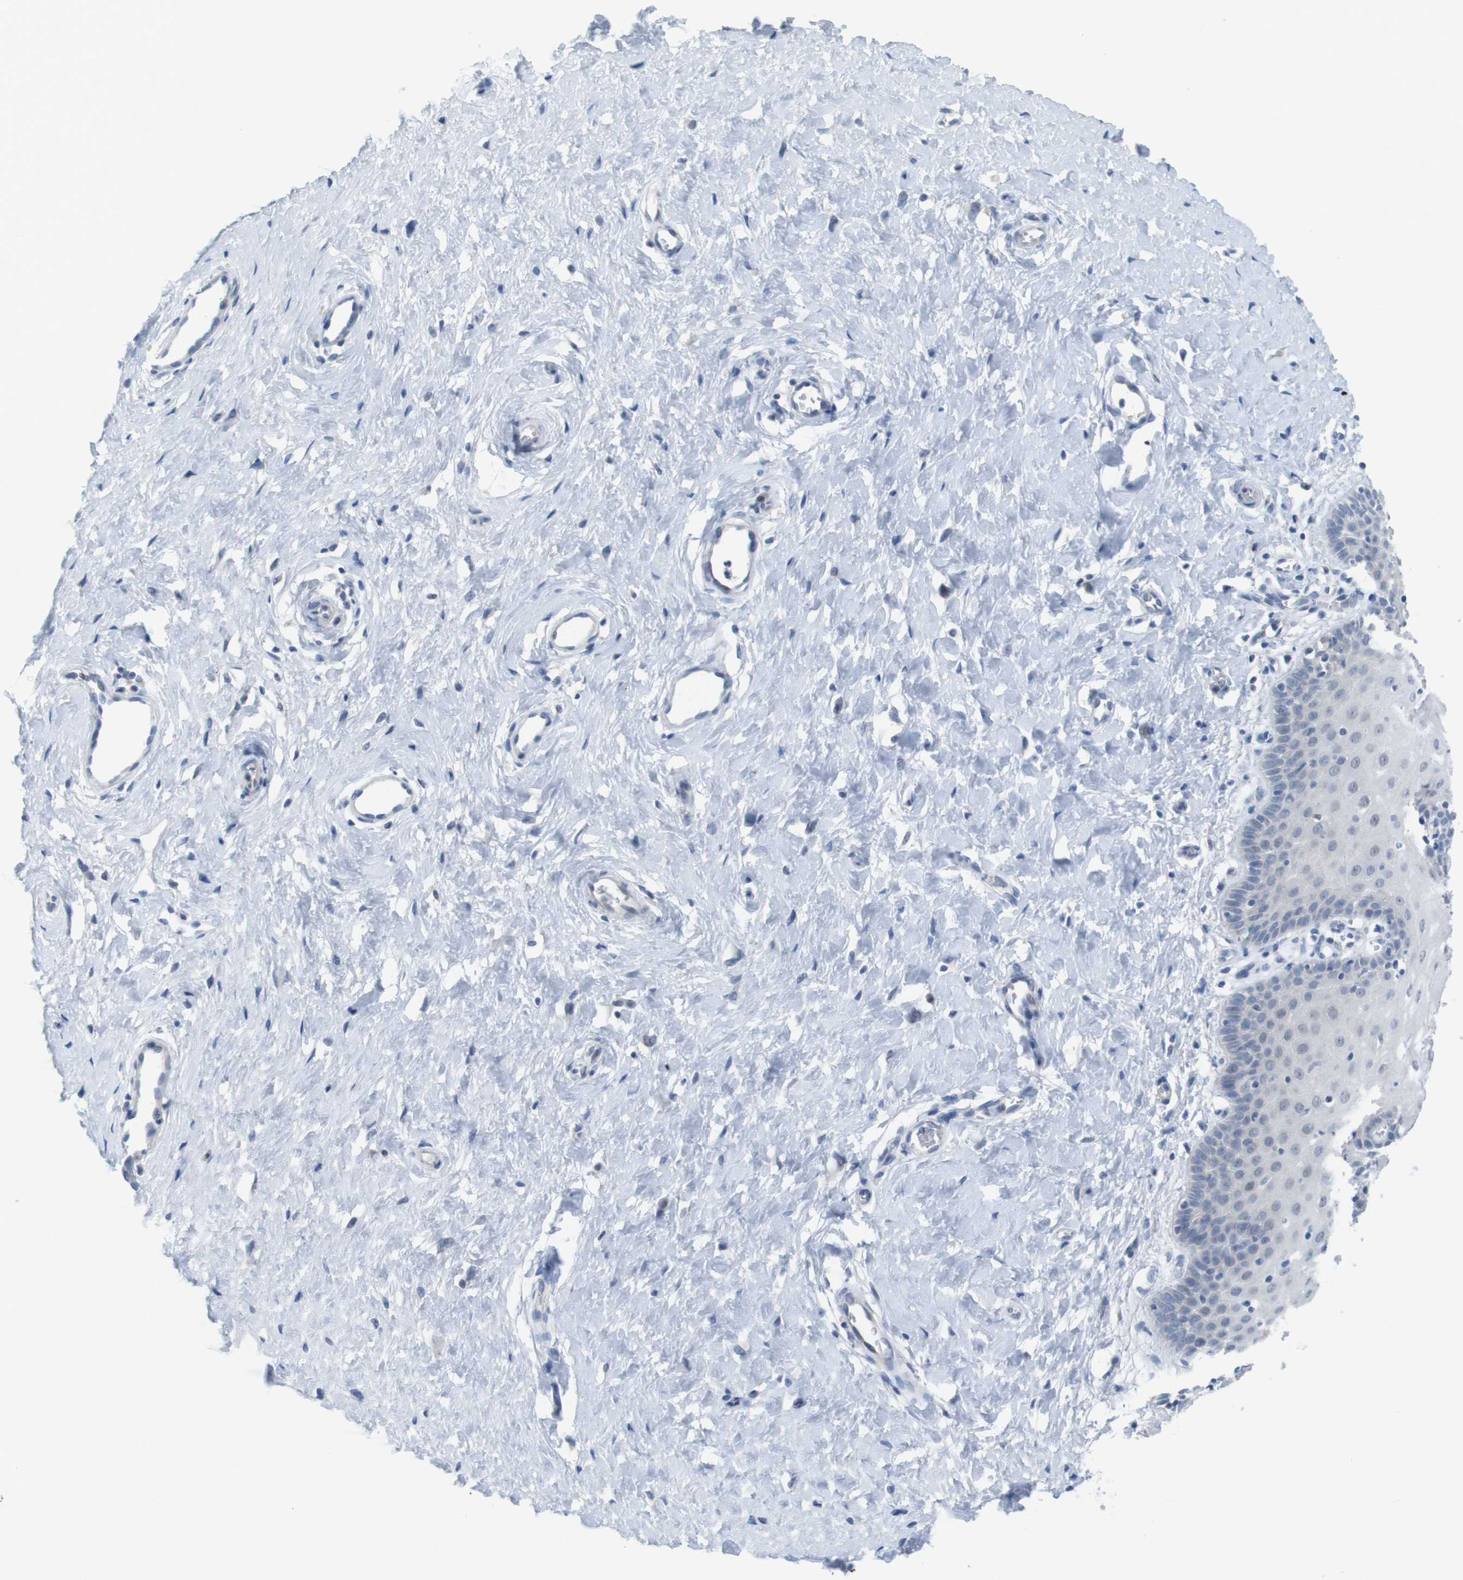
{"staining": {"intensity": "negative", "quantity": "none", "location": "none"}, "tissue": "cervix", "cell_type": "Squamous epithelial cells", "image_type": "normal", "snomed": [{"axis": "morphology", "description": "Normal tissue, NOS"}, {"axis": "topography", "description": "Cervix"}], "caption": "An immunohistochemistry (IHC) micrograph of unremarkable cervix is shown. There is no staining in squamous epithelial cells of cervix. Brightfield microscopy of immunohistochemistry stained with DAB (brown) and hematoxylin (blue), captured at high magnification.", "gene": "PDE4A", "patient": {"sex": "female", "age": 55}}